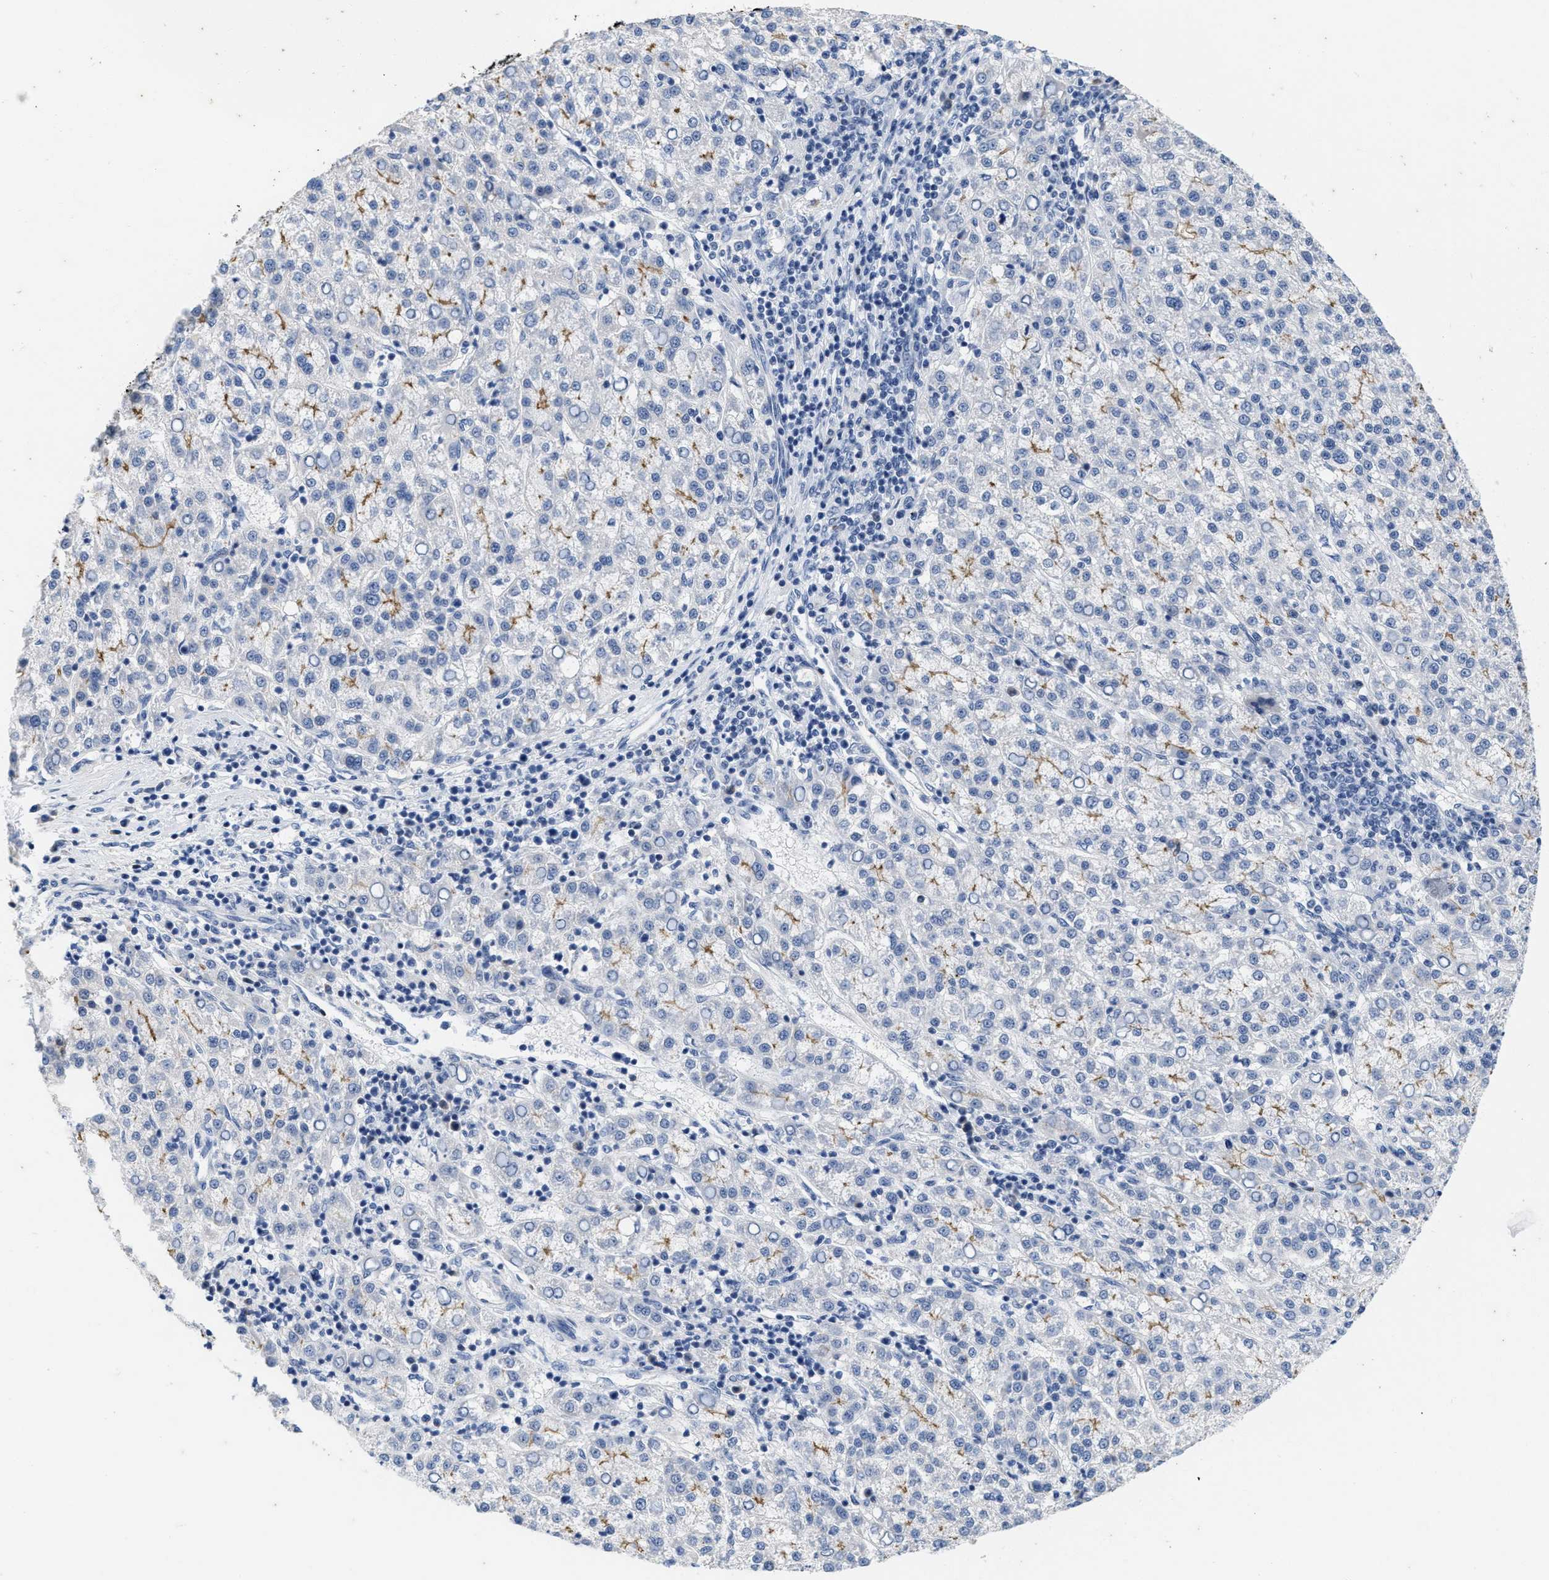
{"staining": {"intensity": "negative", "quantity": "none", "location": "none"}, "tissue": "liver cancer", "cell_type": "Tumor cells", "image_type": "cancer", "snomed": [{"axis": "morphology", "description": "Carcinoma, Hepatocellular, NOS"}, {"axis": "topography", "description": "Liver"}], "caption": "IHC of human liver hepatocellular carcinoma shows no staining in tumor cells.", "gene": "ABCB11", "patient": {"sex": "female", "age": 58}}